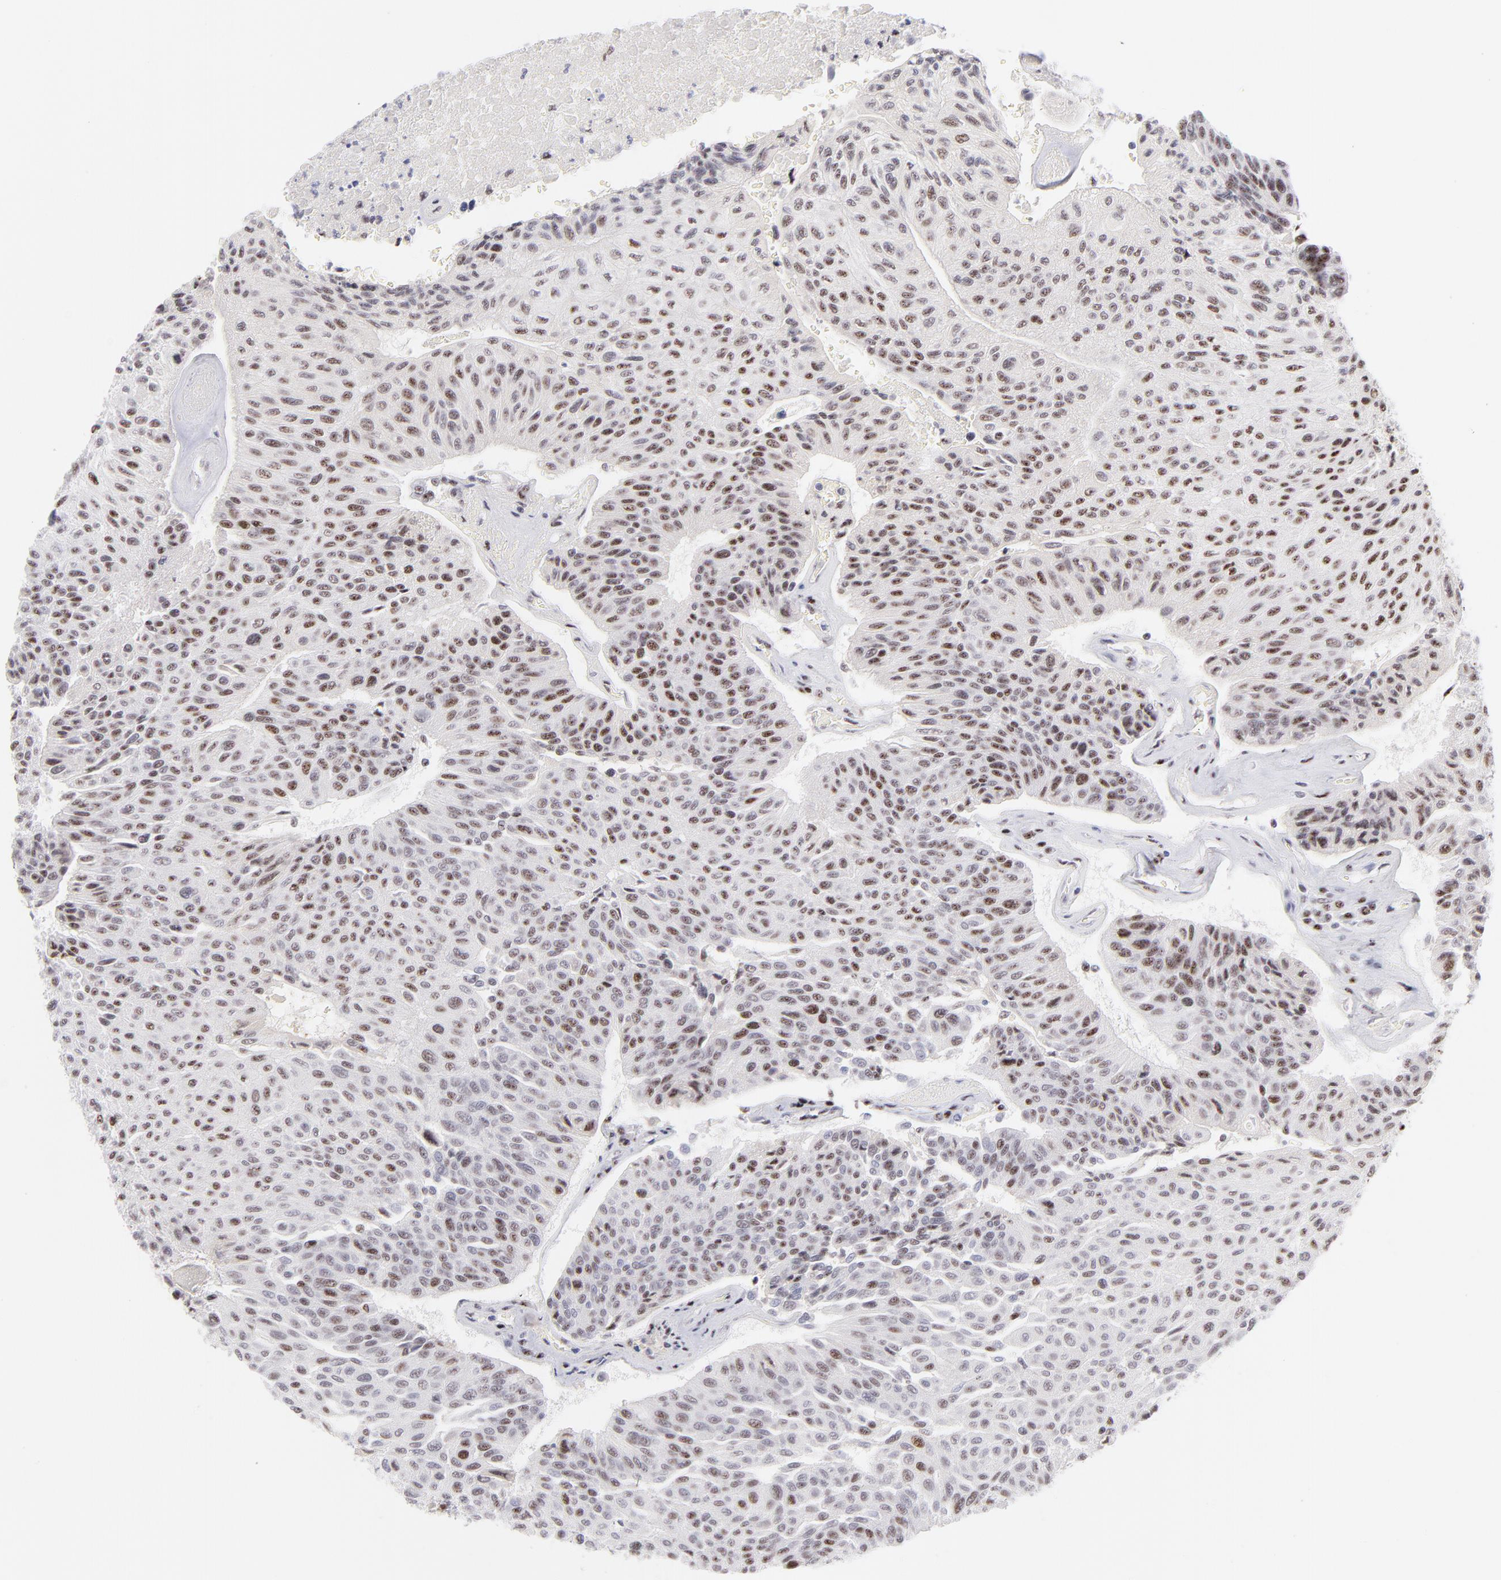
{"staining": {"intensity": "moderate", "quantity": ">75%", "location": "nuclear"}, "tissue": "urothelial cancer", "cell_type": "Tumor cells", "image_type": "cancer", "snomed": [{"axis": "morphology", "description": "Urothelial carcinoma, High grade"}, {"axis": "topography", "description": "Urinary bladder"}], "caption": "Immunohistochemistry (IHC) staining of high-grade urothelial carcinoma, which reveals medium levels of moderate nuclear positivity in about >75% of tumor cells indicating moderate nuclear protein positivity. The staining was performed using DAB (brown) for protein detection and nuclei were counterstained in hematoxylin (blue).", "gene": "CDC25C", "patient": {"sex": "male", "age": 66}}